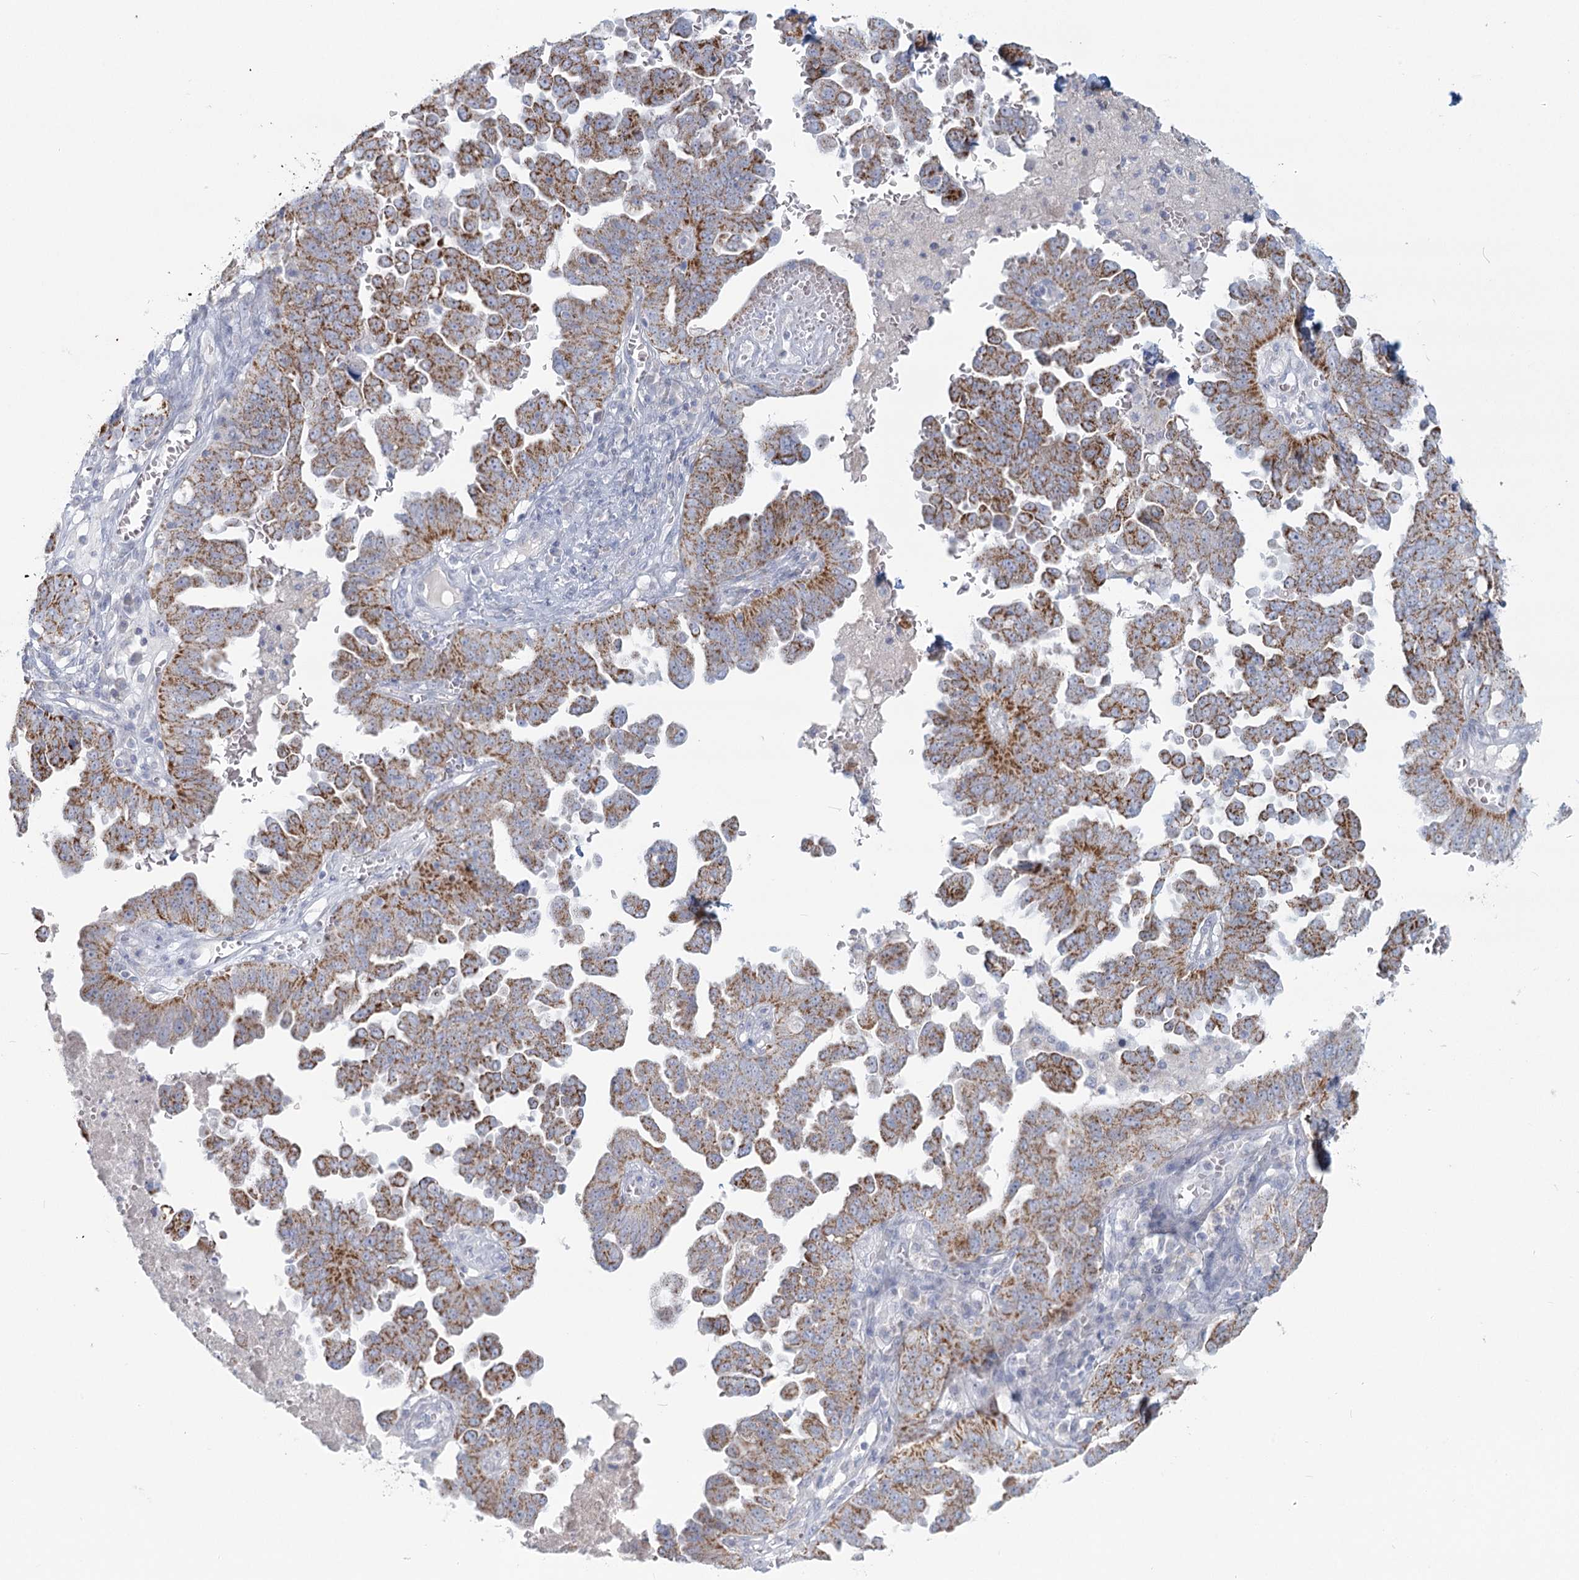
{"staining": {"intensity": "moderate", "quantity": ">75%", "location": "cytoplasmic/membranous"}, "tissue": "ovarian cancer", "cell_type": "Tumor cells", "image_type": "cancer", "snomed": [{"axis": "morphology", "description": "Carcinoma, endometroid"}, {"axis": "topography", "description": "Ovary"}], "caption": "A brown stain labels moderate cytoplasmic/membranous expression of a protein in human ovarian endometroid carcinoma tumor cells. (DAB (3,3'-diaminobenzidine) IHC with brightfield microscopy, high magnification).", "gene": "BPHL", "patient": {"sex": "female", "age": 62}}